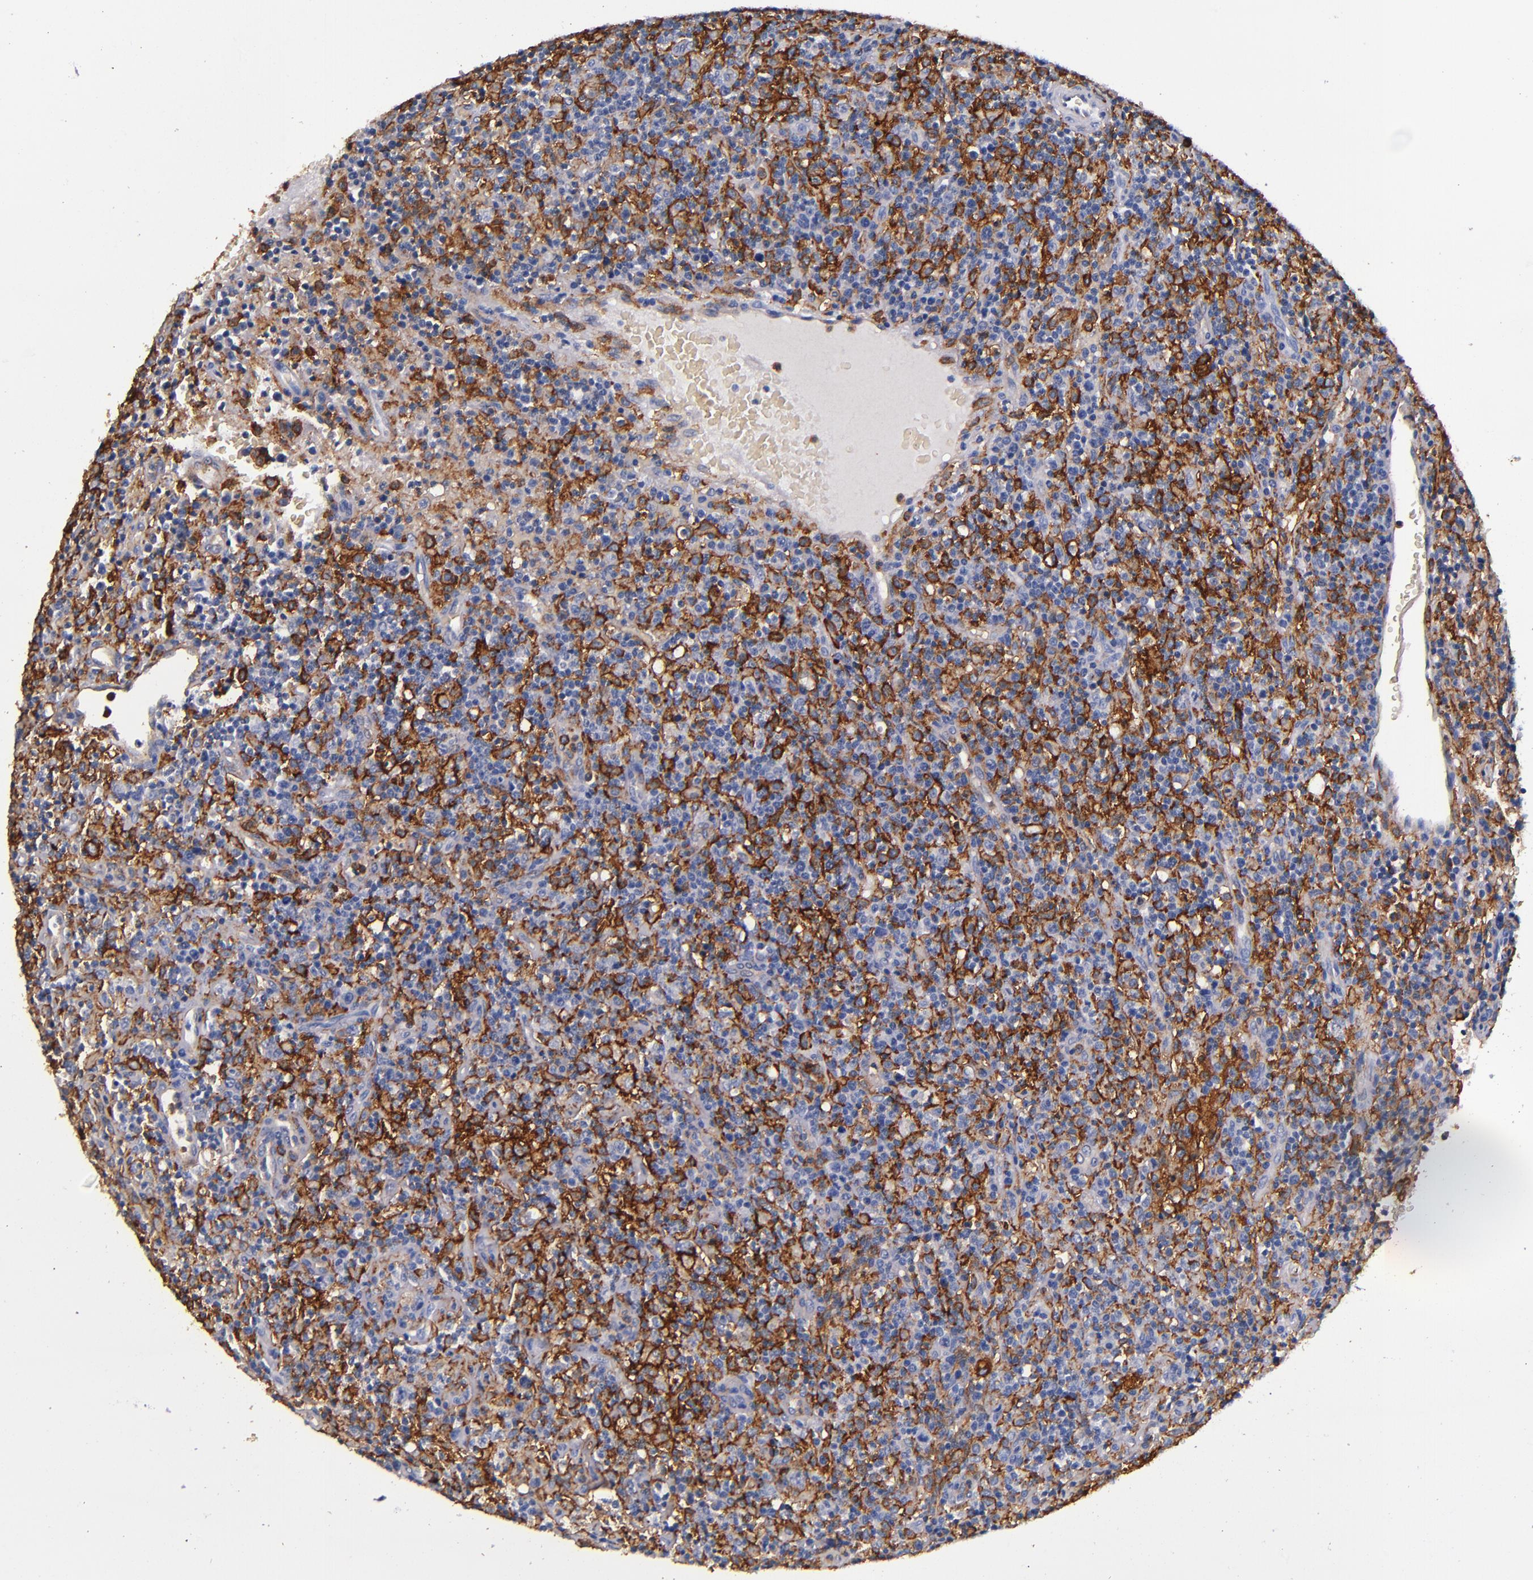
{"staining": {"intensity": "strong", "quantity": "25%-75%", "location": "cytoplasmic/membranous"}, "tissue": "lymphoma", "cell_type": "Tumor cells", "image_type": "cancer", "snomed": [{"axis": "morphology", "description": "Hodgkin's disease, NOS"}, {"axis": "topography", "description": "Lymph node"}], "caption": "An IHC micrograph of tumor tissue is shown. Protein staining in brown labels strong cytoplasmic/membranous positivity in Hodgkin's disease within tumor cells. Immunohistochemistry (ihc) stains the protein of interest in brown and the nuclei are stained blue.", "gene": "SIRPA", "patient": {"sex": "male", "age": 65}}